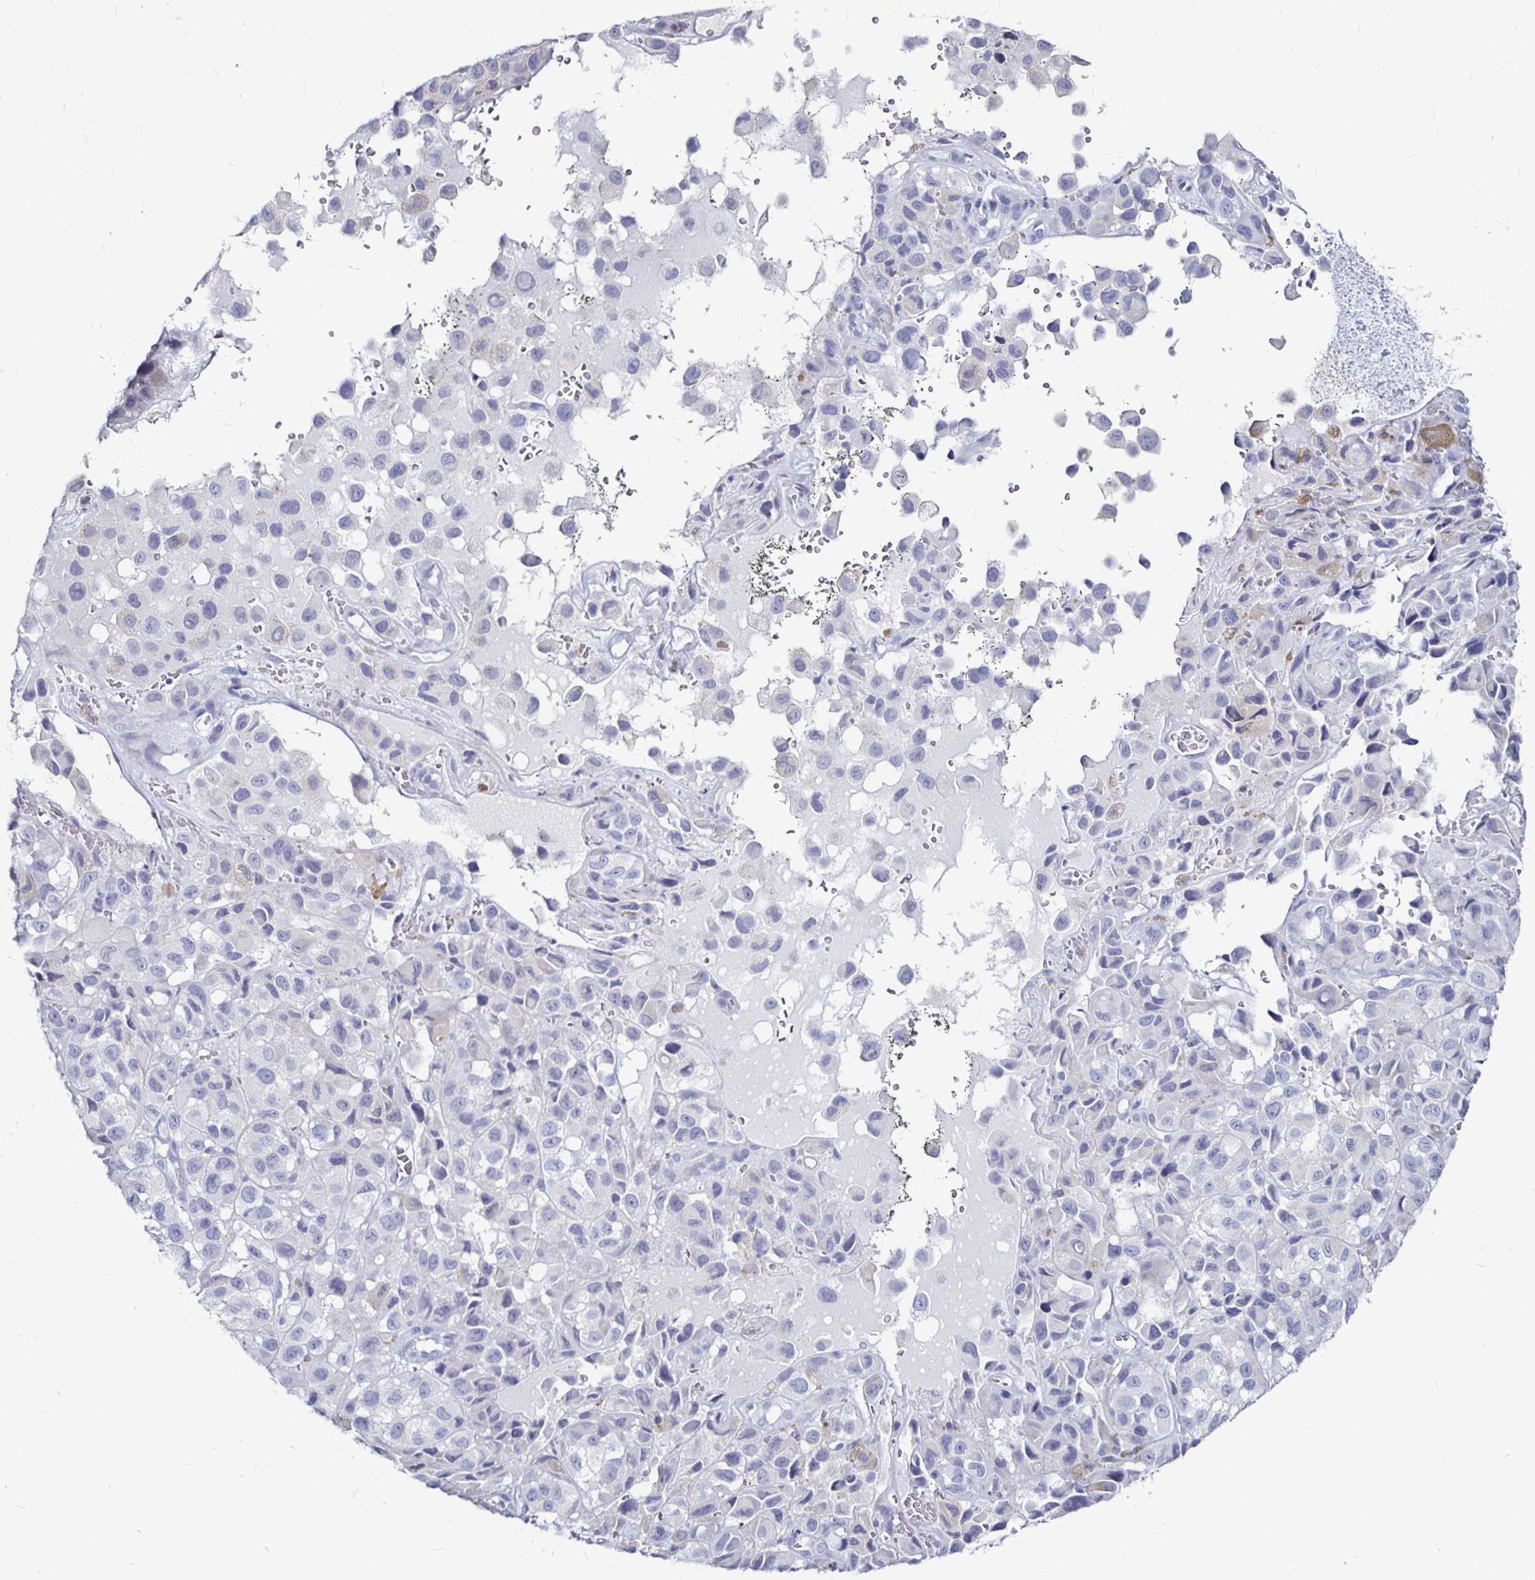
{"staining": {"intensity": "negative", "quantity": "none", "location": "none"}, "tissue": "melanoma", "cell_type": "Tumor cells", "image_type": "cancer", "snomed": [{"axis": "morphology", "description": "Malignant melanoma, NOS"}, {"axis": "topography", "description": "Skin"}], "caption": "DAB immunohistochemical staining of human malignant melanoma exhibits no significant expression in tumor cells.", "gene": "LUZP4", "patient": {"sex": "male", "age": 93}}